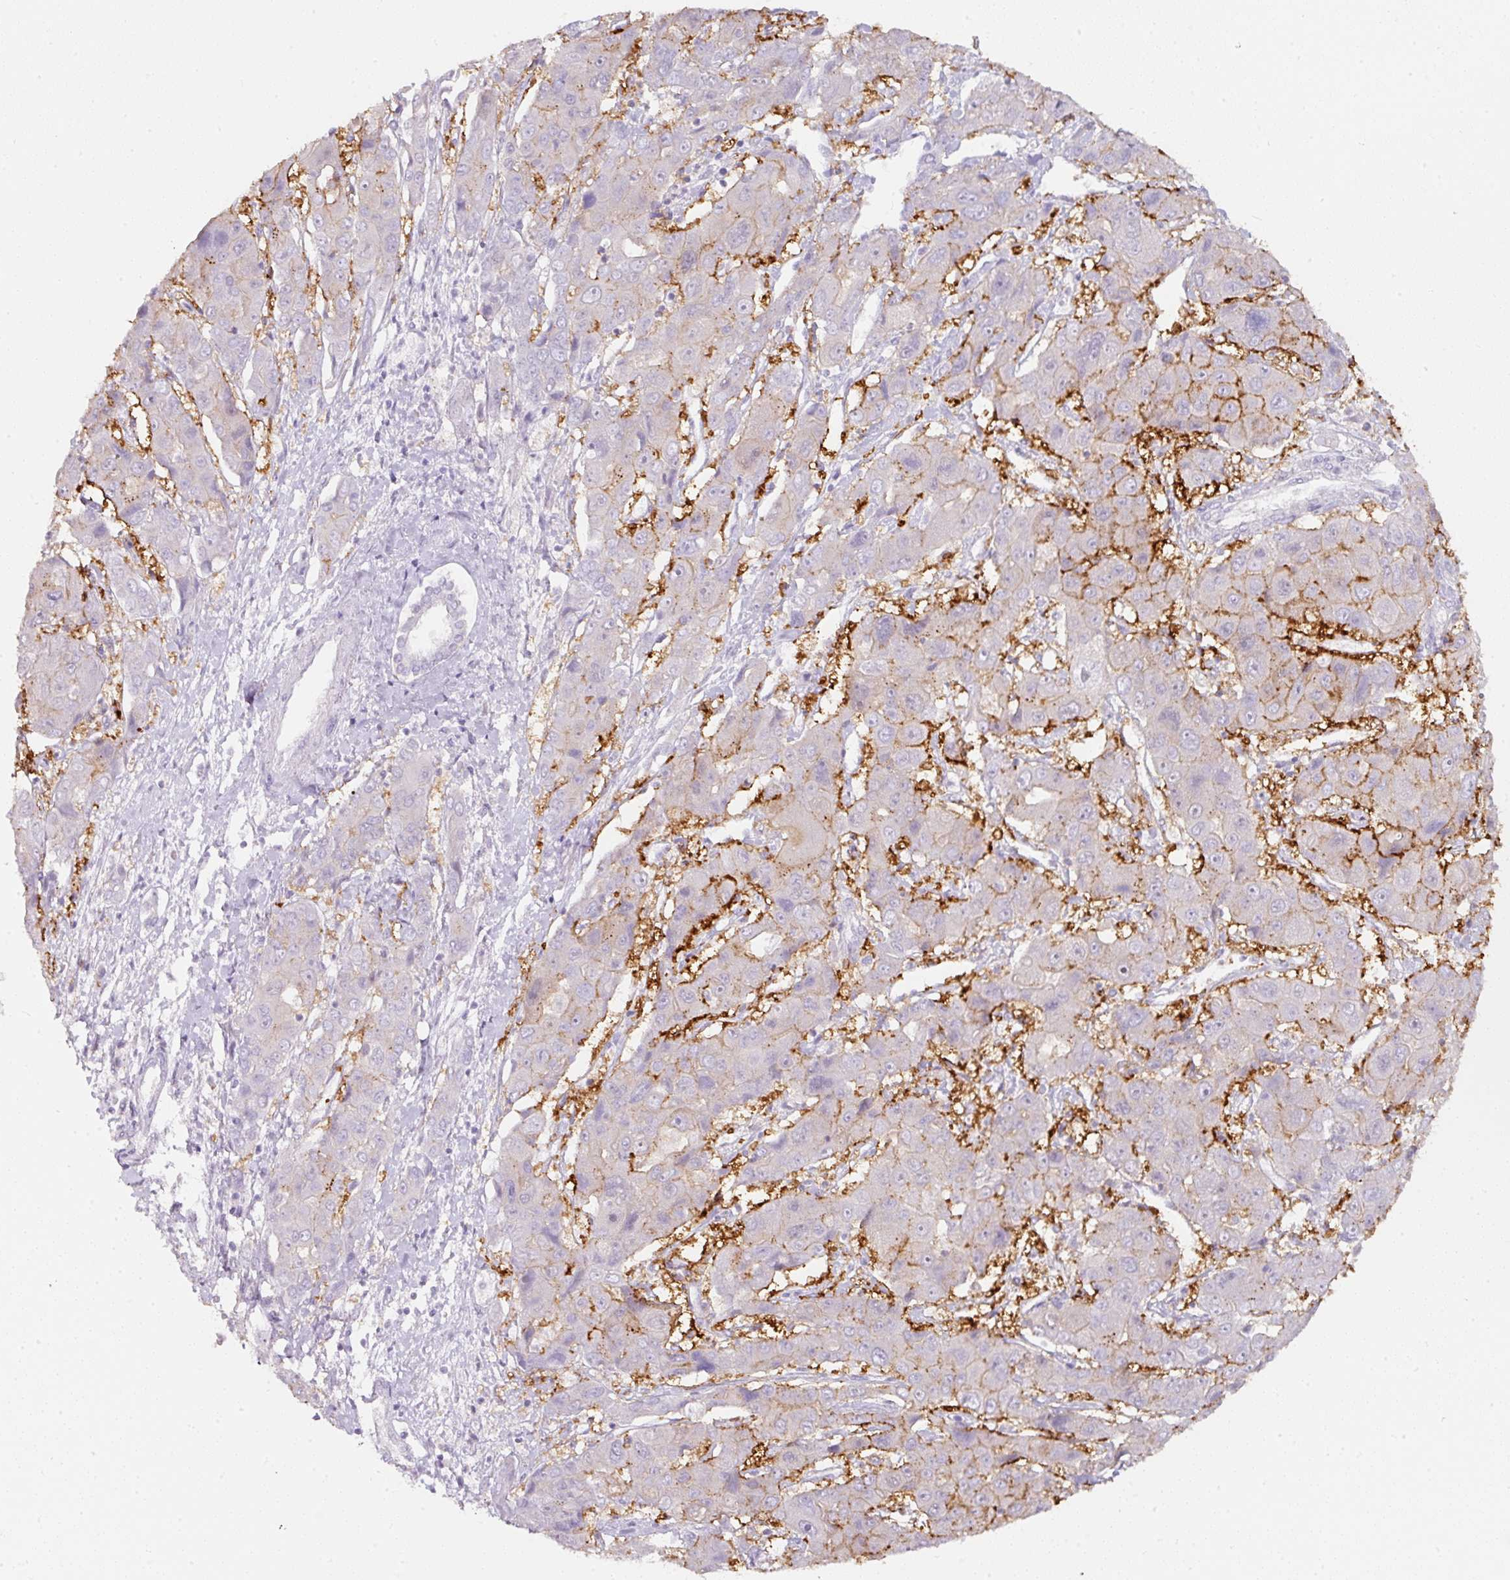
{"staining": {"intensity": "moderate", "quantity": "<25%", "location": "cytoplasmic/membranous"}, "tissue": "liver cancer", "cell_type": "Tumor cells", "image_type": "cancer", "snomed": [{"axis": "morphology", "description": "Cholangiocarcinoma"}, {"axis": "topography", "description": "Liver"}], "caption": "Liver cancer (cholangiocarcinoma) stained with a brown dye exhibits moderate cytoplasmic/membranous positive positivity in about <25% of tumor cells.", "gene": "SLC2A2", "patient": {"sex": "male", "age": 67}}